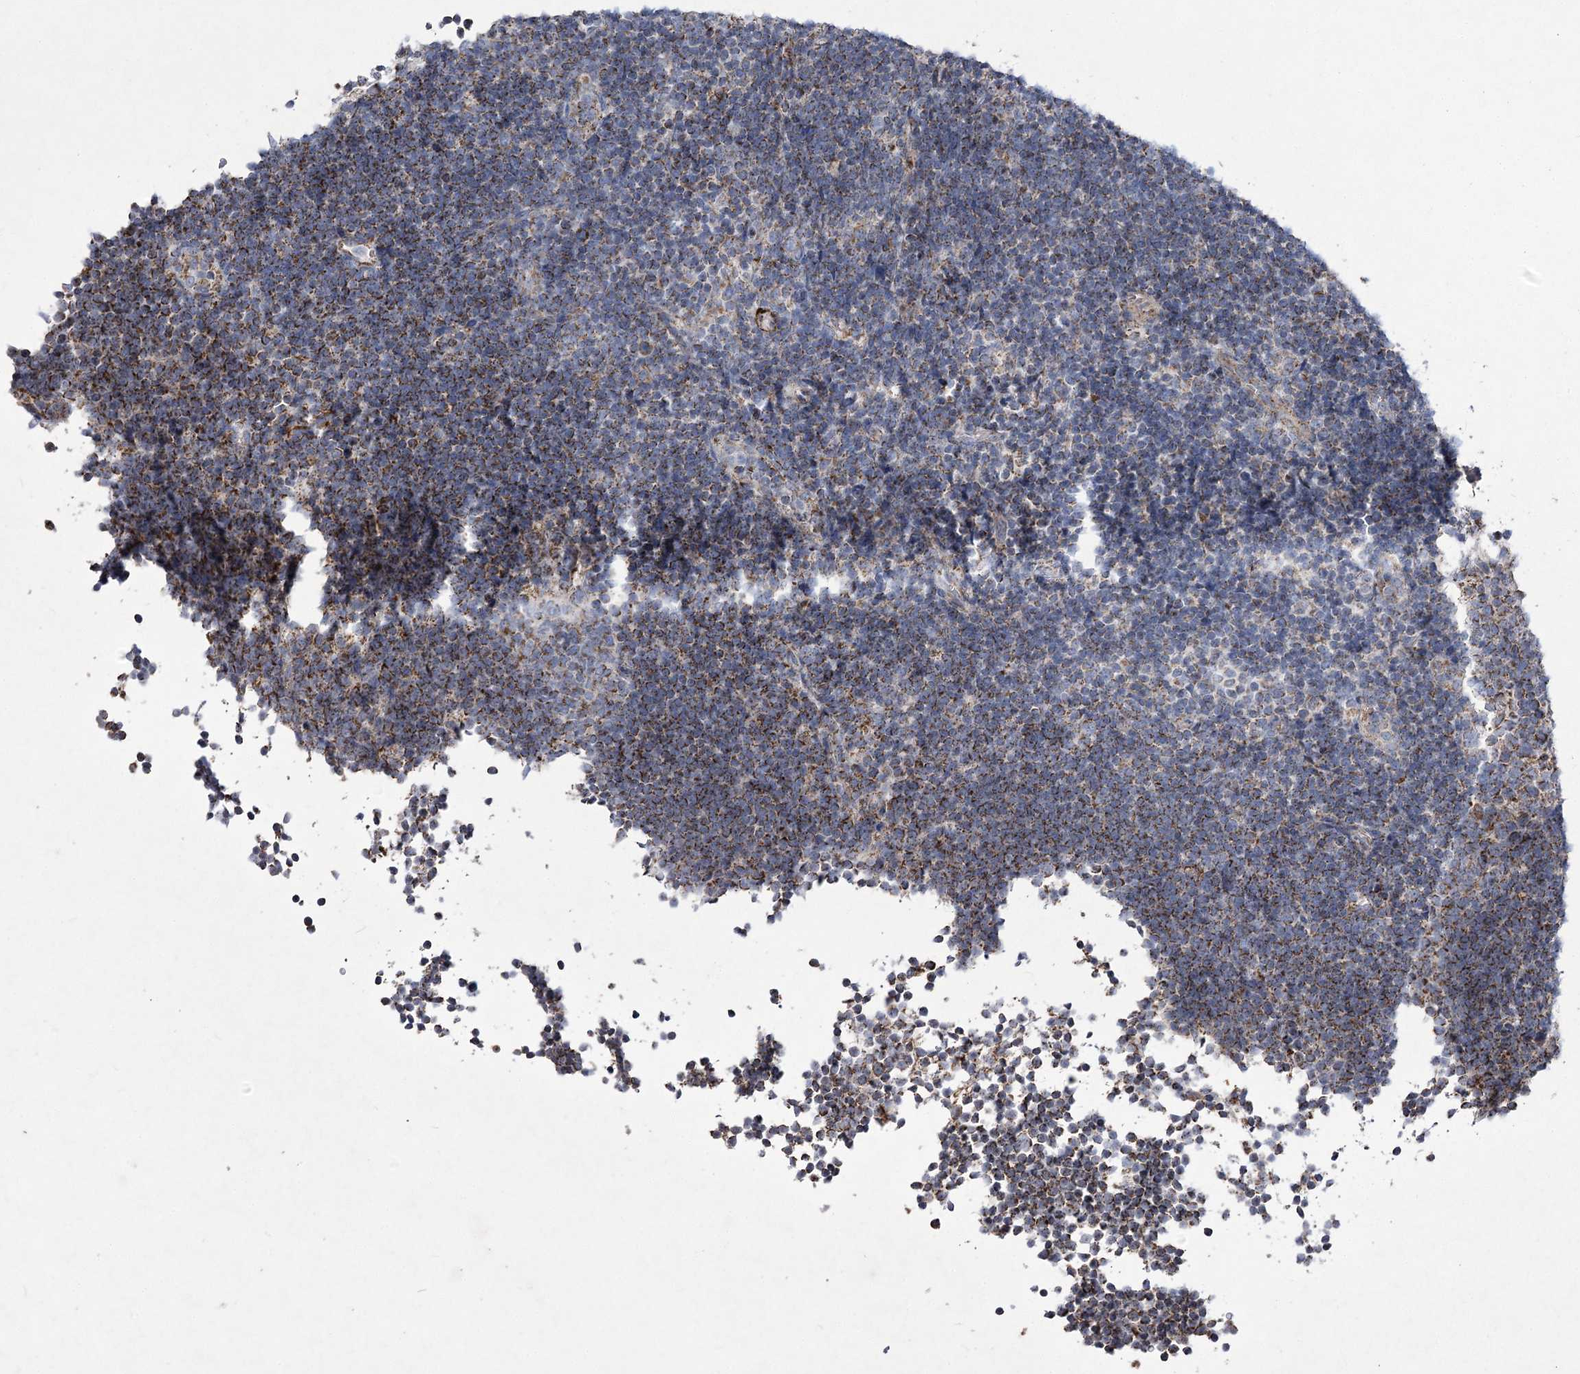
{"staining": {"intensity": "moderate", "quantity": "25%-75%", "location": "cytoplasmic/membranous"}, "tissue": "lymph node", "cell_type": "Non-germinal center cells", "image_type": "normal", "snomed": [{"axis": "morphology", "description": "Normal tissue, NOS"}, {"axis": "topography", "description": "Lymph node"}], "caption": "Immunohistochemistry histopathology image of benign lymph node: human lymph node stained using immunohistochemistry demonstrates medium levels of moderate protein expression localized specifically in the cytoplasmic/membranous of non-germinal center cells, appearing as a cytoplasmic/membranous brown color.", "gene": "PDHB", "patient": {"sex": "female", "age": 22}}